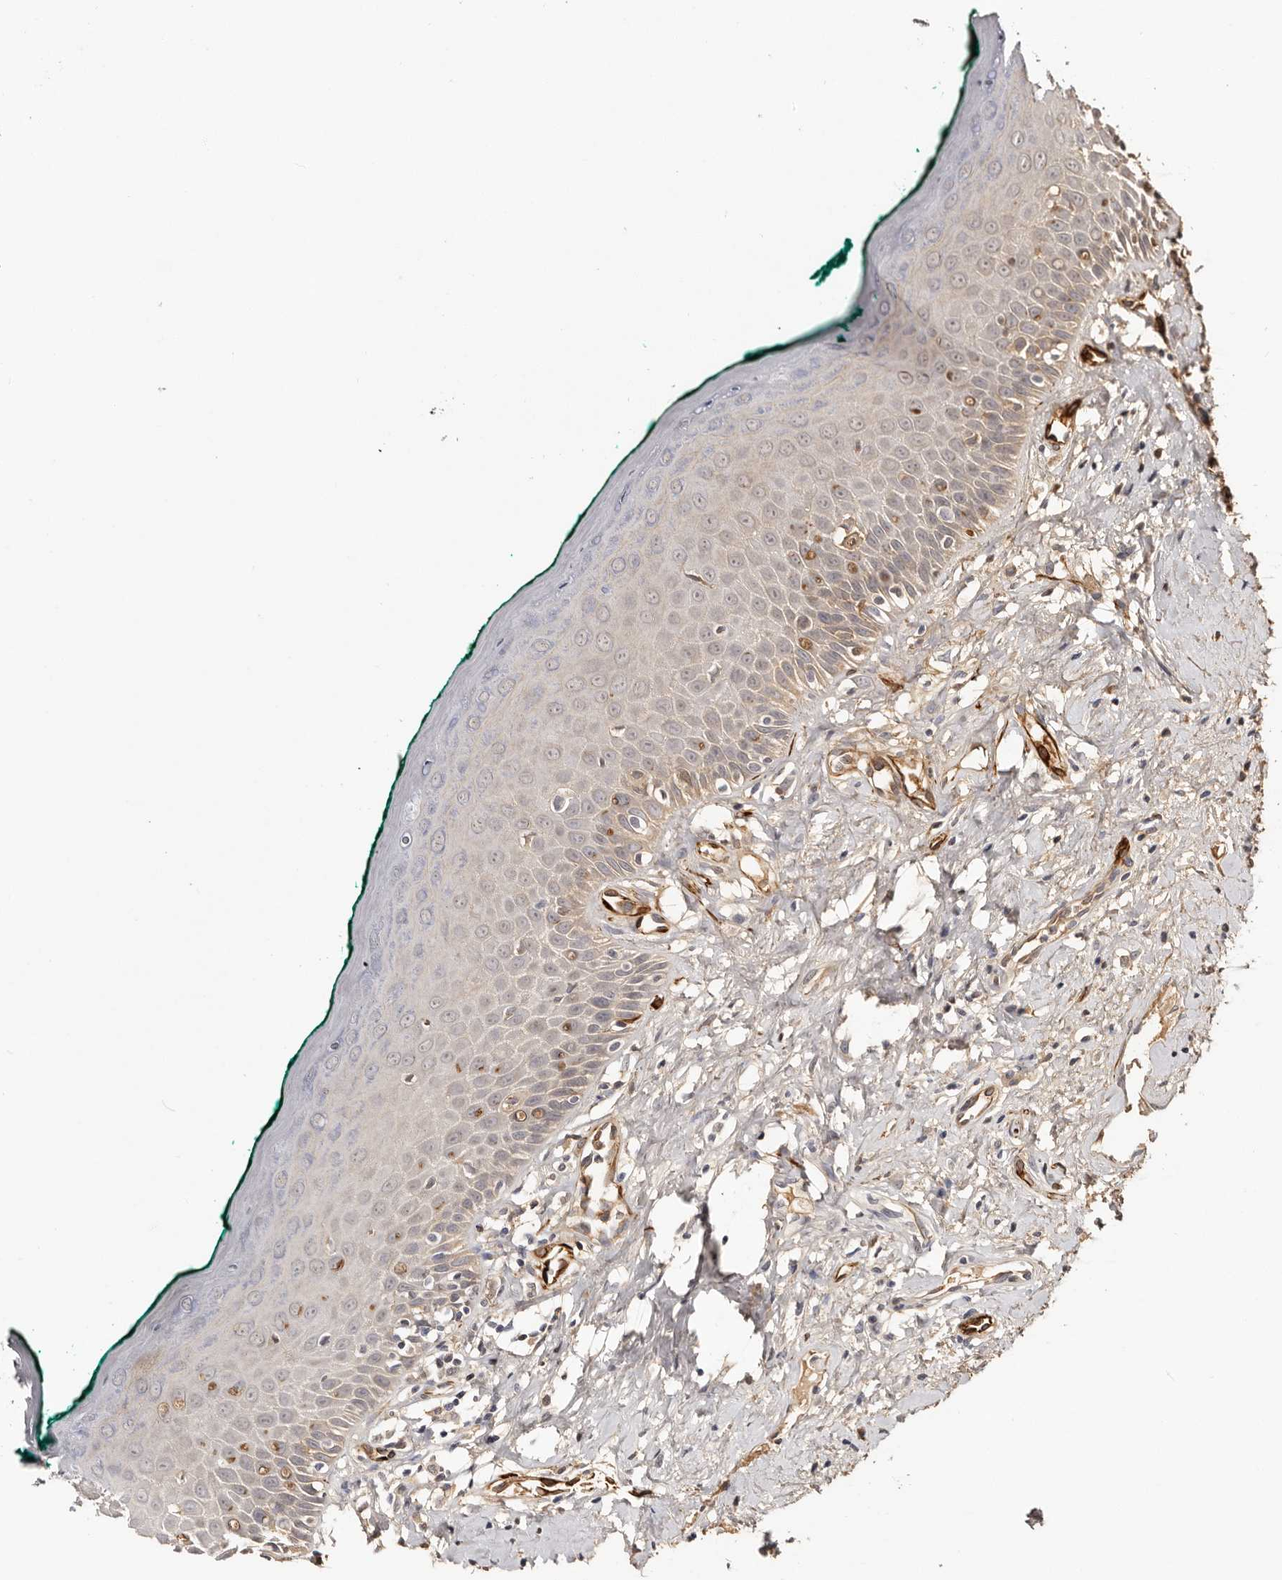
{"staining": {"intensity": "weak", "quantity": "<25%", "location": "cytoplasmic/membranous"}, "tissue": "oral mucosa", "cell_type": "Squamous epithelial cells", "image_type": "normal", "snomed": [{"axis": "morphology", "description": "Normal tissue, NOS"}, {"axis": "topography", "description": "Oral tissue"}], "caption": "High magnification brightfield microscopy of normal oral mucosa stained with DAB (brown) and counterstained with hematoxylin (blue): squamous epithelial cells show no significant positivity.", "gene": "ZNF557", "patient": {"sex": "female", "age": 70}}